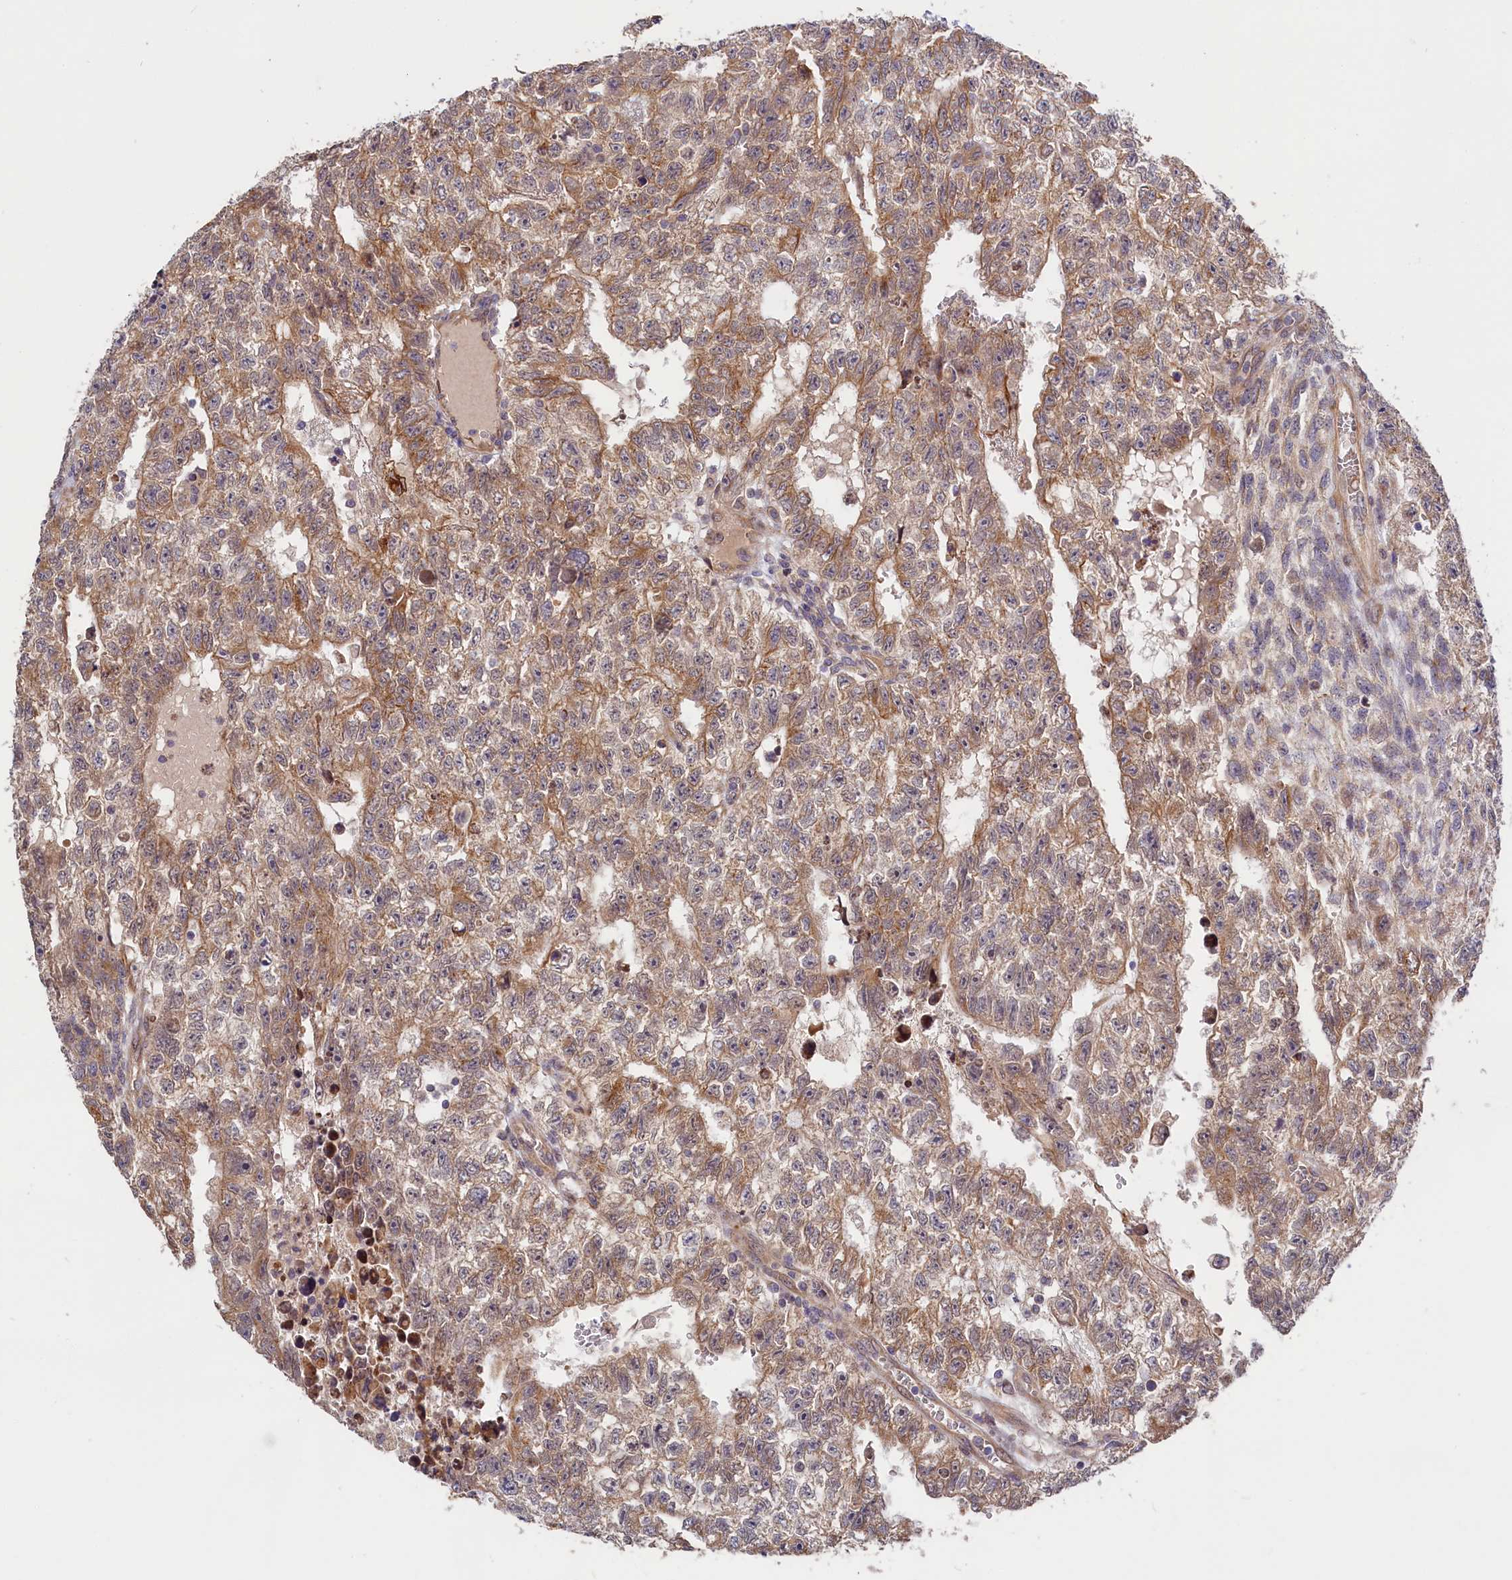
{"staining": {"intensity": "moderate", "quantity": ">75%", "location": "cytoplasmic/membranous"}, "tissue": "testis cancer", "cell_type": "Tumor cells", "image_type": "cancer", "snomed": [{"axis": "morphology", "description": "Carcinoma, Embryonal, NOS"}, {"axis": "topography", "description": "Testis"}], "caption": "IHC of testis embryonal carcinoma exhibits medium levels of moderate cytoplasmic/membranous staining in about >75% of tumor cells.", "gene": "CEP44", "patient": {"sex": "male", "age": 26}}